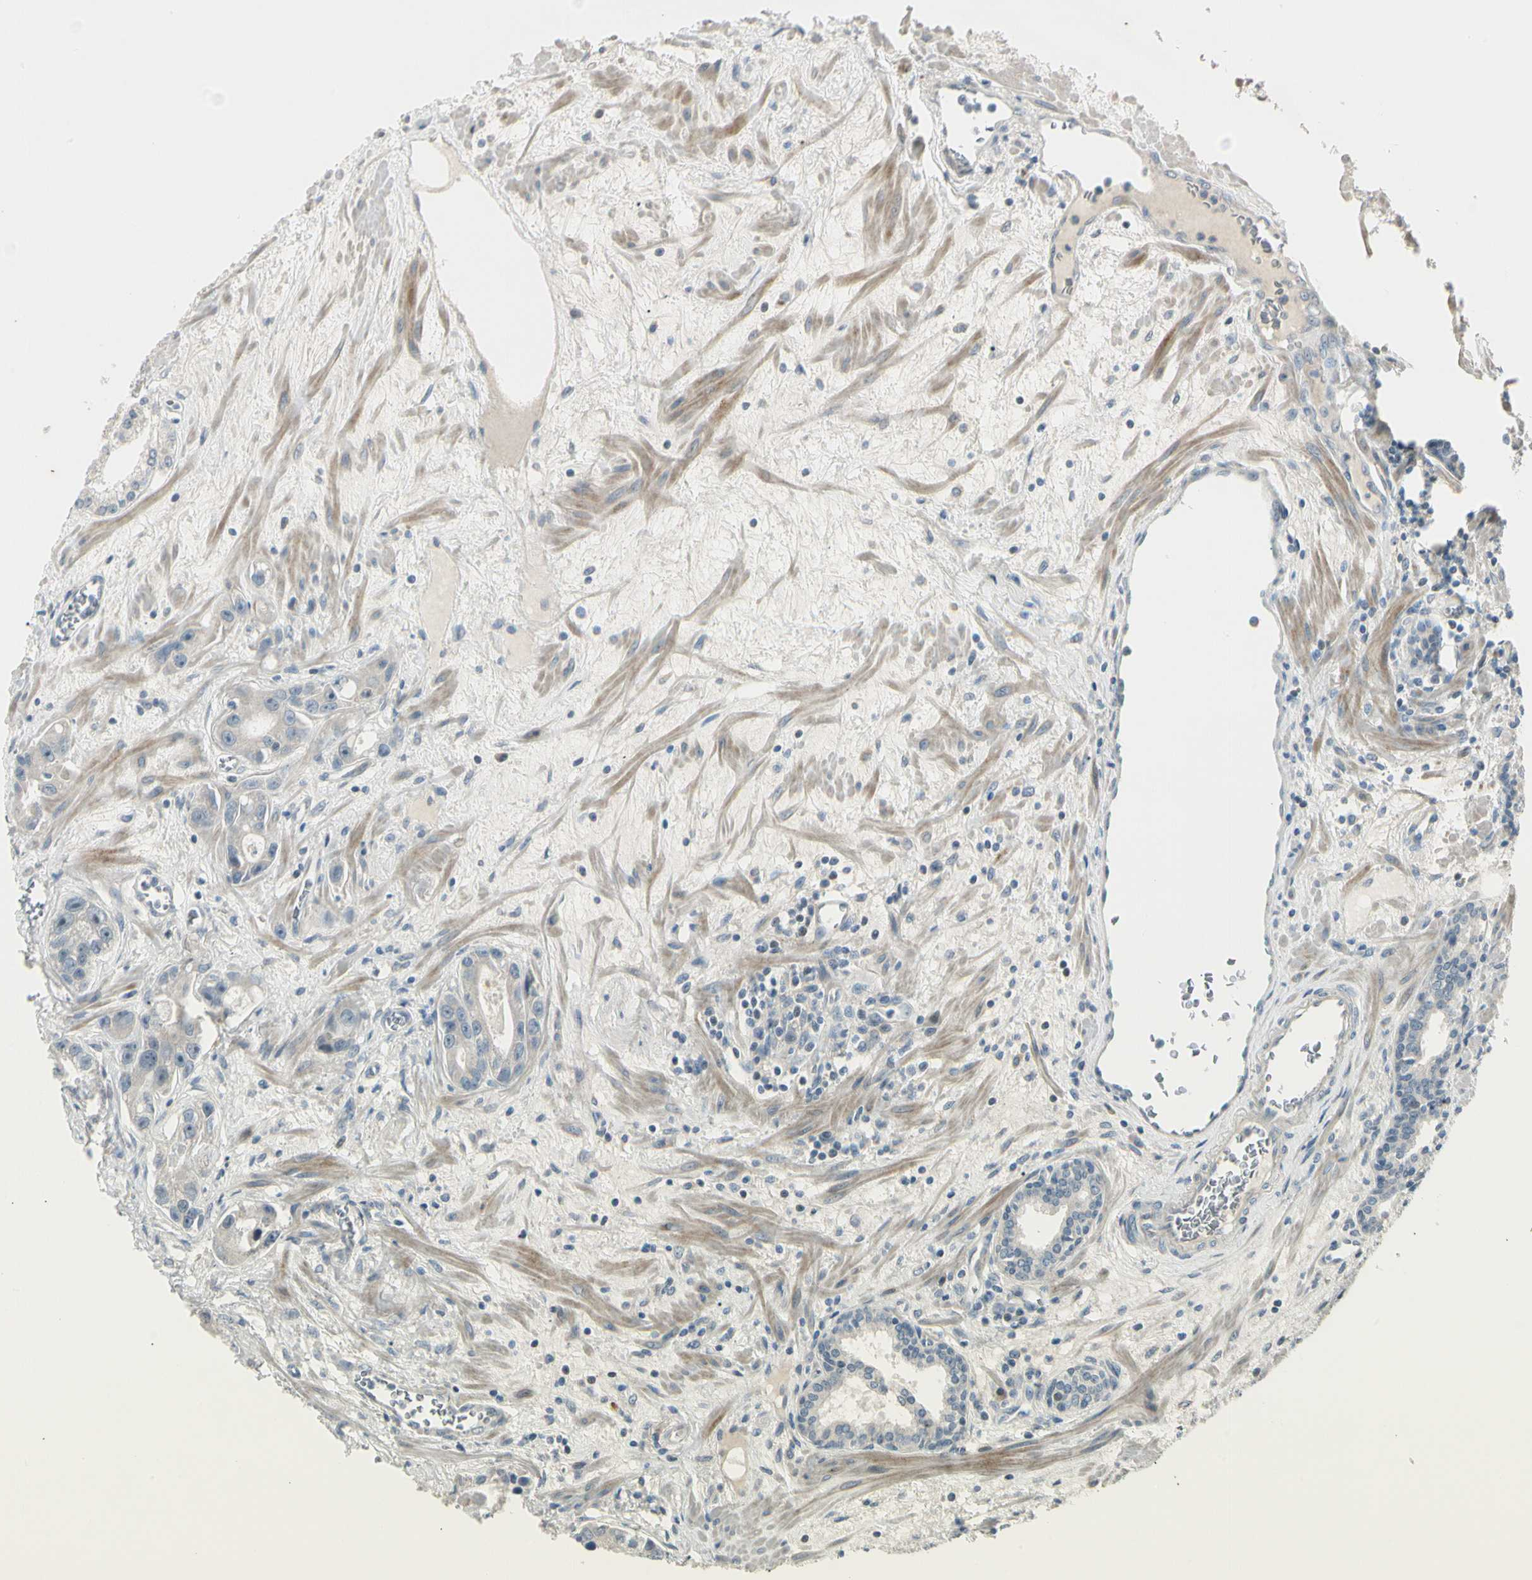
{"staining": {"intensity": "negative", "quantity": "none", "location": "none"}, "tissue": "prostate cancer", "cell_type": "Tumor cells", "image_type": "cancer", "snomed": [{"axis": "morphology", "description": "Adenocarcinoma, Low grade"}, {"axis": "topography", "description": "Prostate"}], "caption": "IHC photomicrograph of human adenocarcinoma (low-grade) (prostate) stained for a protein (brown), which reveals no positivity in tumor cells.", "gene": "PCDHB15", "patient": {"sex": "male", "age": 59}}